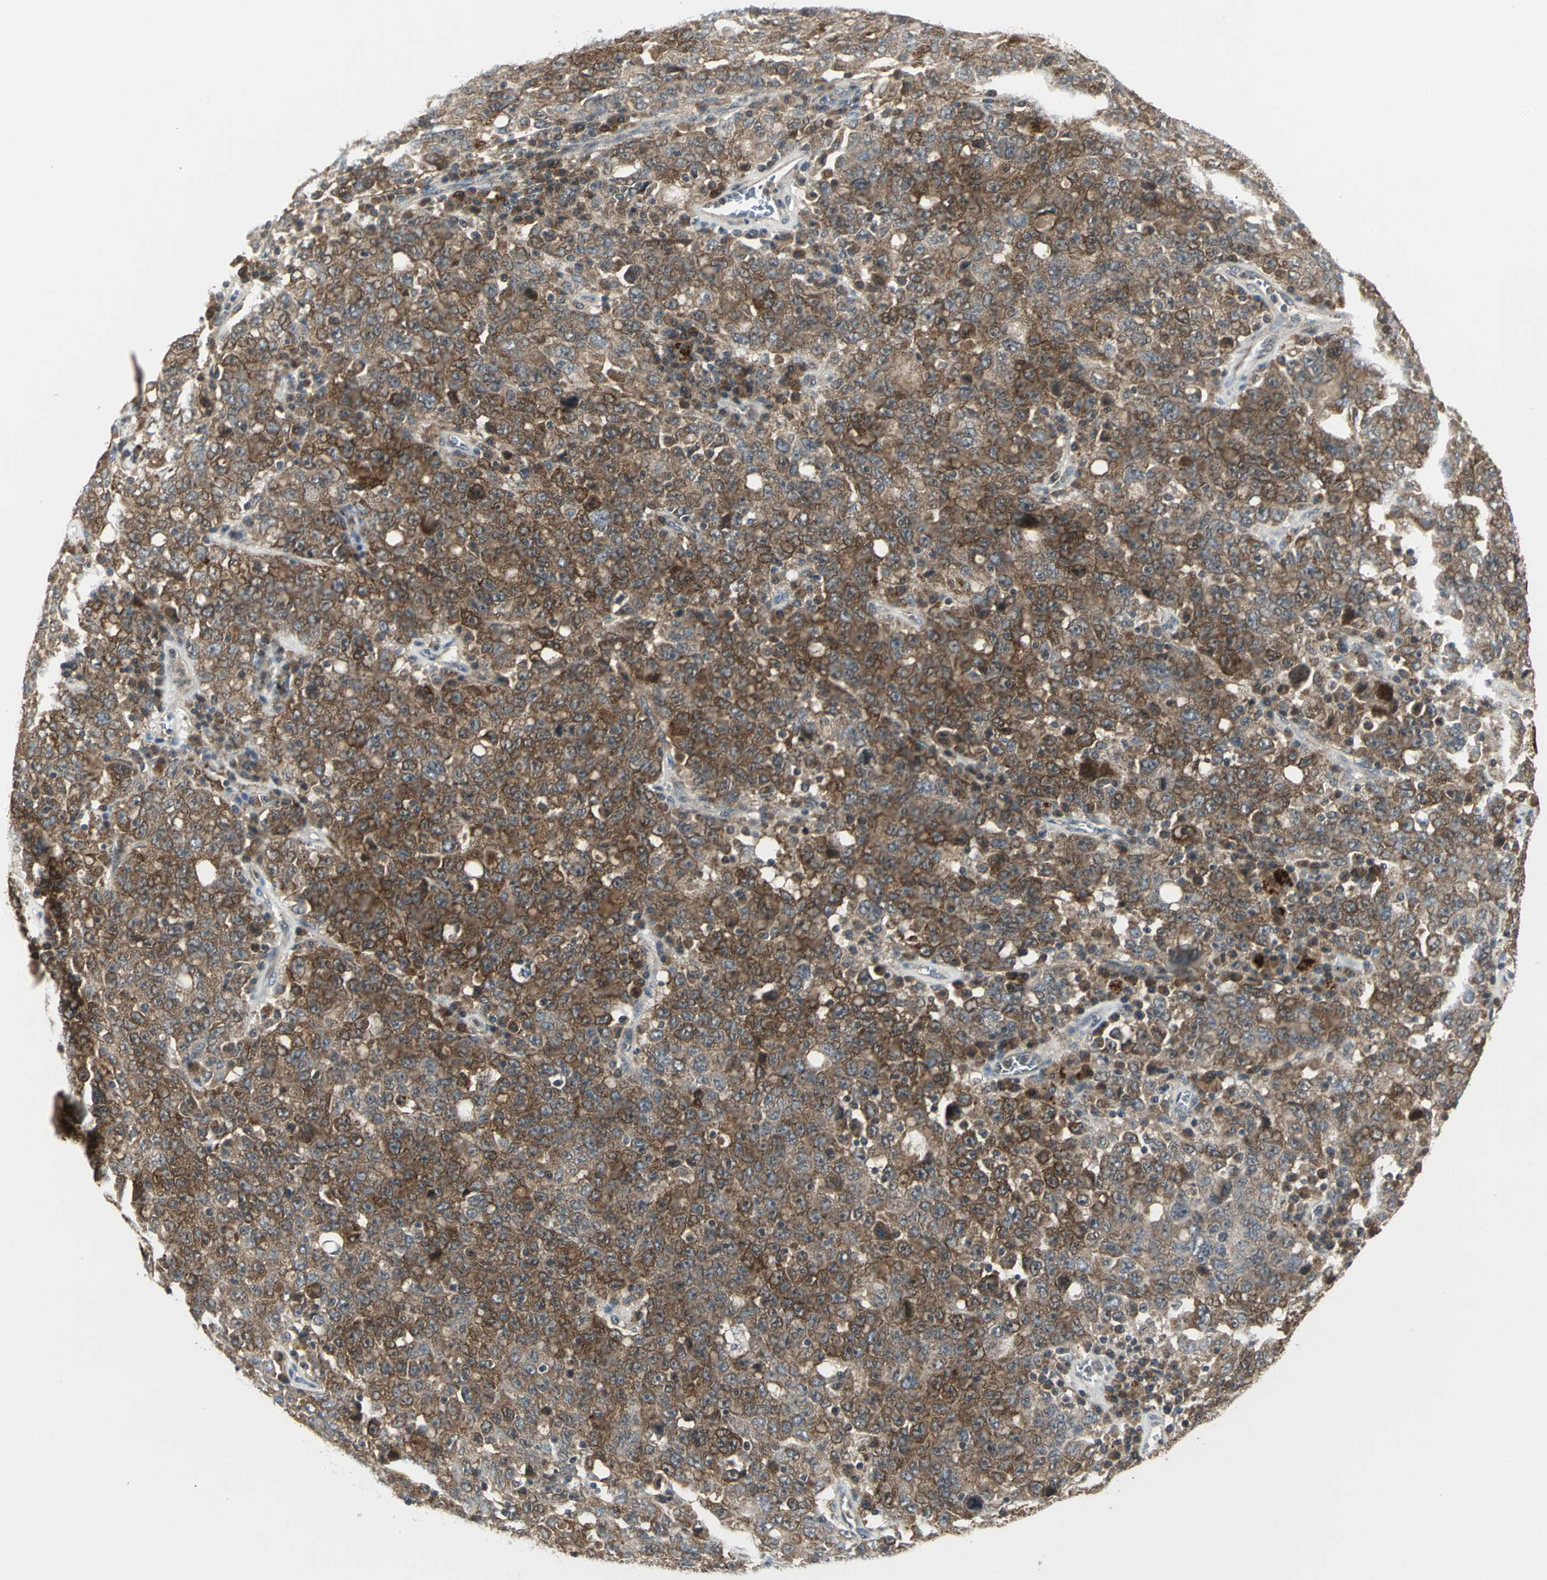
{"staining": {"intensity": "strong", "quantity": ">75%", "location": "cytoplasmic/membranous"}, "tissue": "ovarian cancer", "cell_type": "Tumor cells", "image_type": "cancer", "snomed": [{"axis": "morphology", "description": "Carcinoma, endometroid"}, {"axis": "topography", "description": "Ovary"}], "caption": "A photomicrograph of endometroid carcinoma (ovarian) stained for a protein shows strong cytoplasmic/membranous brown staining in tumor cells.", "gene": "MAPK8IP3", "patient": {"sex": "female", "age": 62}}